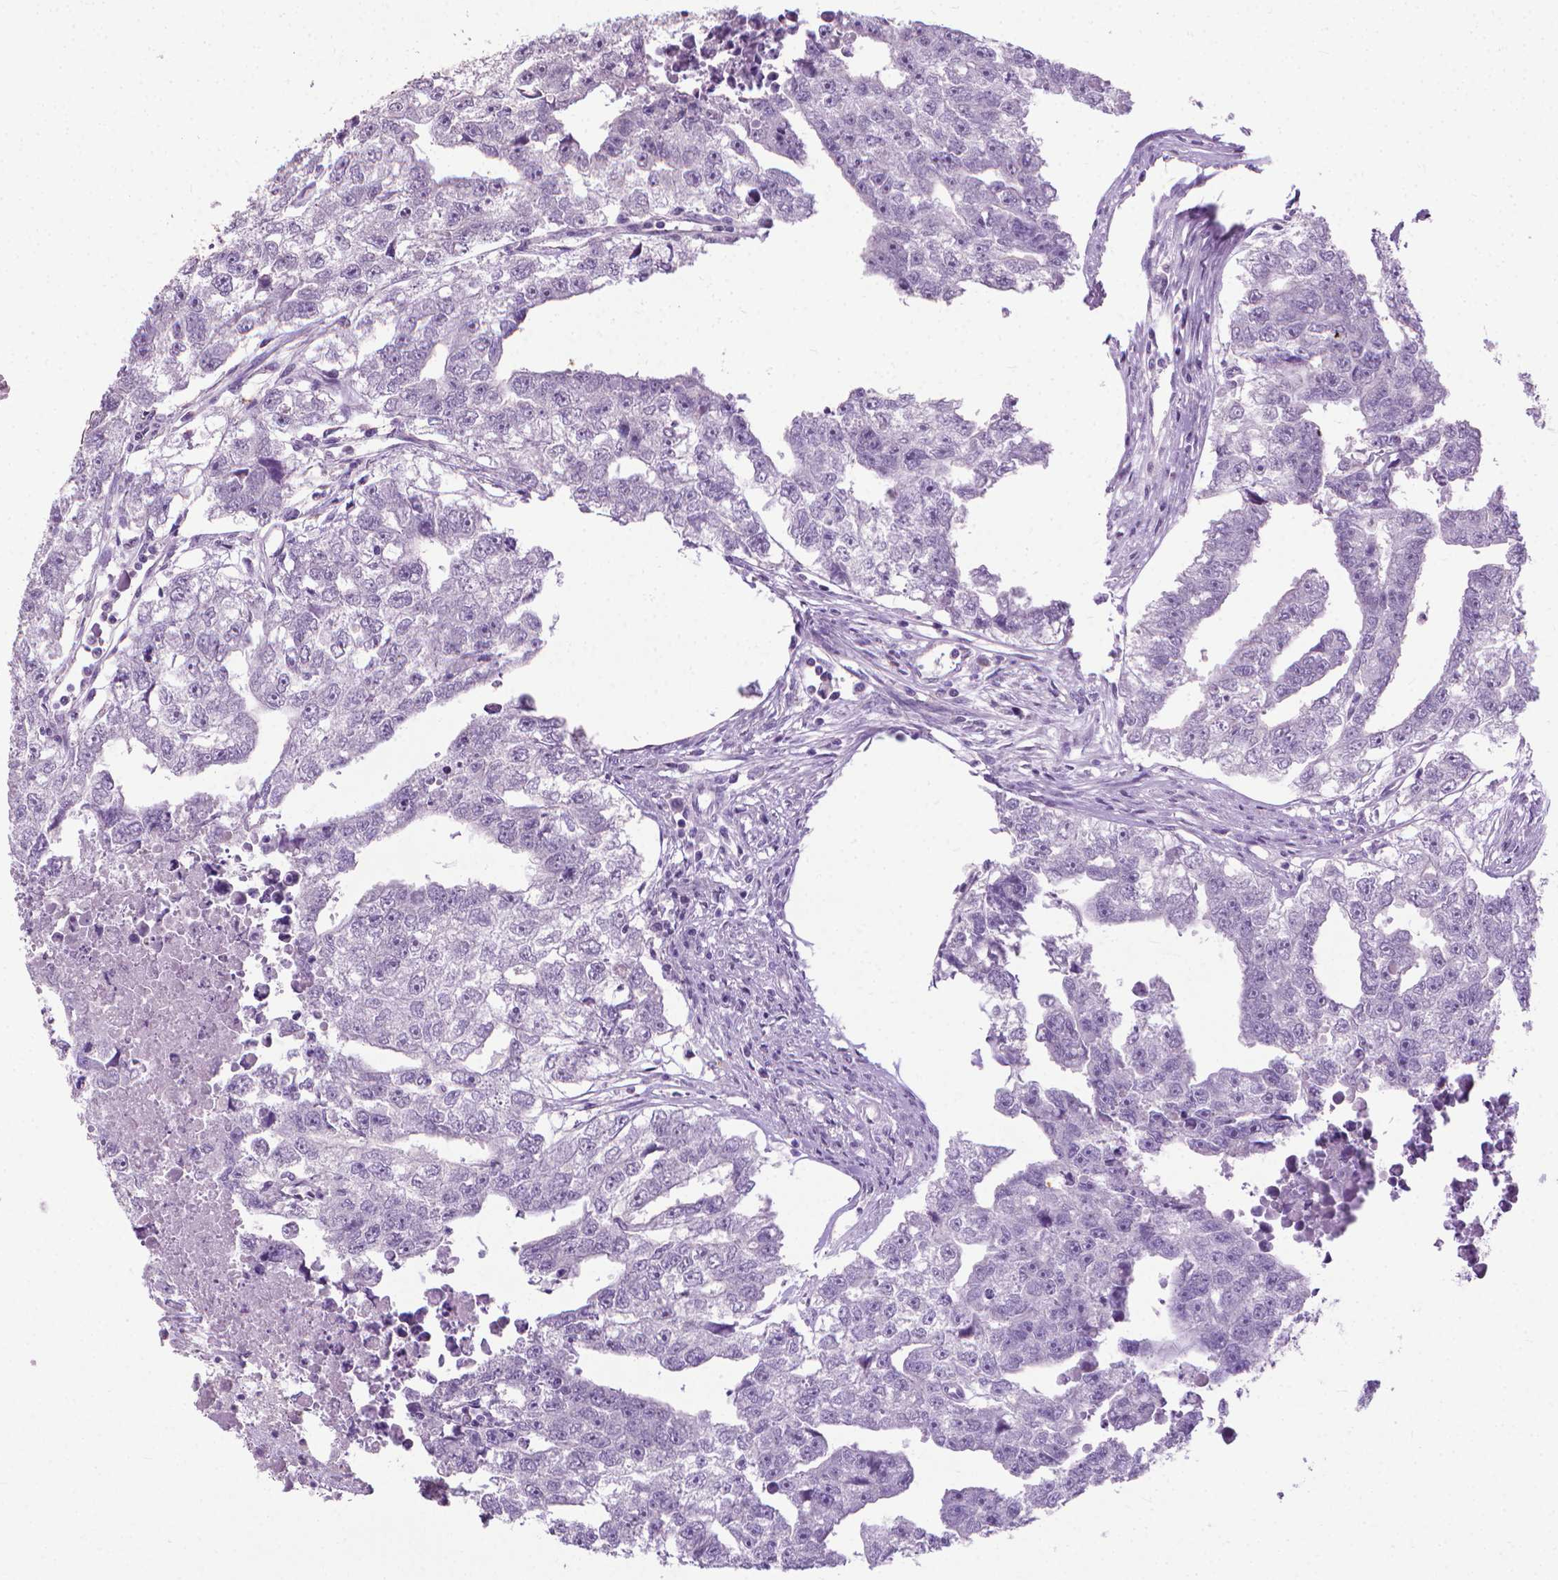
{"staining": {"intensity": "negative", "quantity": "none", "location": "none"}, "tissue": "testis cancer", "cell_type": "Tumor cells", "image_type": "cancer", "snomed": [{"axis": "morphology", "description": "Carcinoma, Embryonal, NOS"}, {"axis": "morphology", "description": "Teratoma, malignant, NOS"}, {"axis": "topography", "description": "Testis"}], "caption": "A micrograph of testis malignant teratoma stained for a protein displays no brown staining in tumor cells.", "gene": "KRT5", "patient": {"sex": "male", "age": 44}}